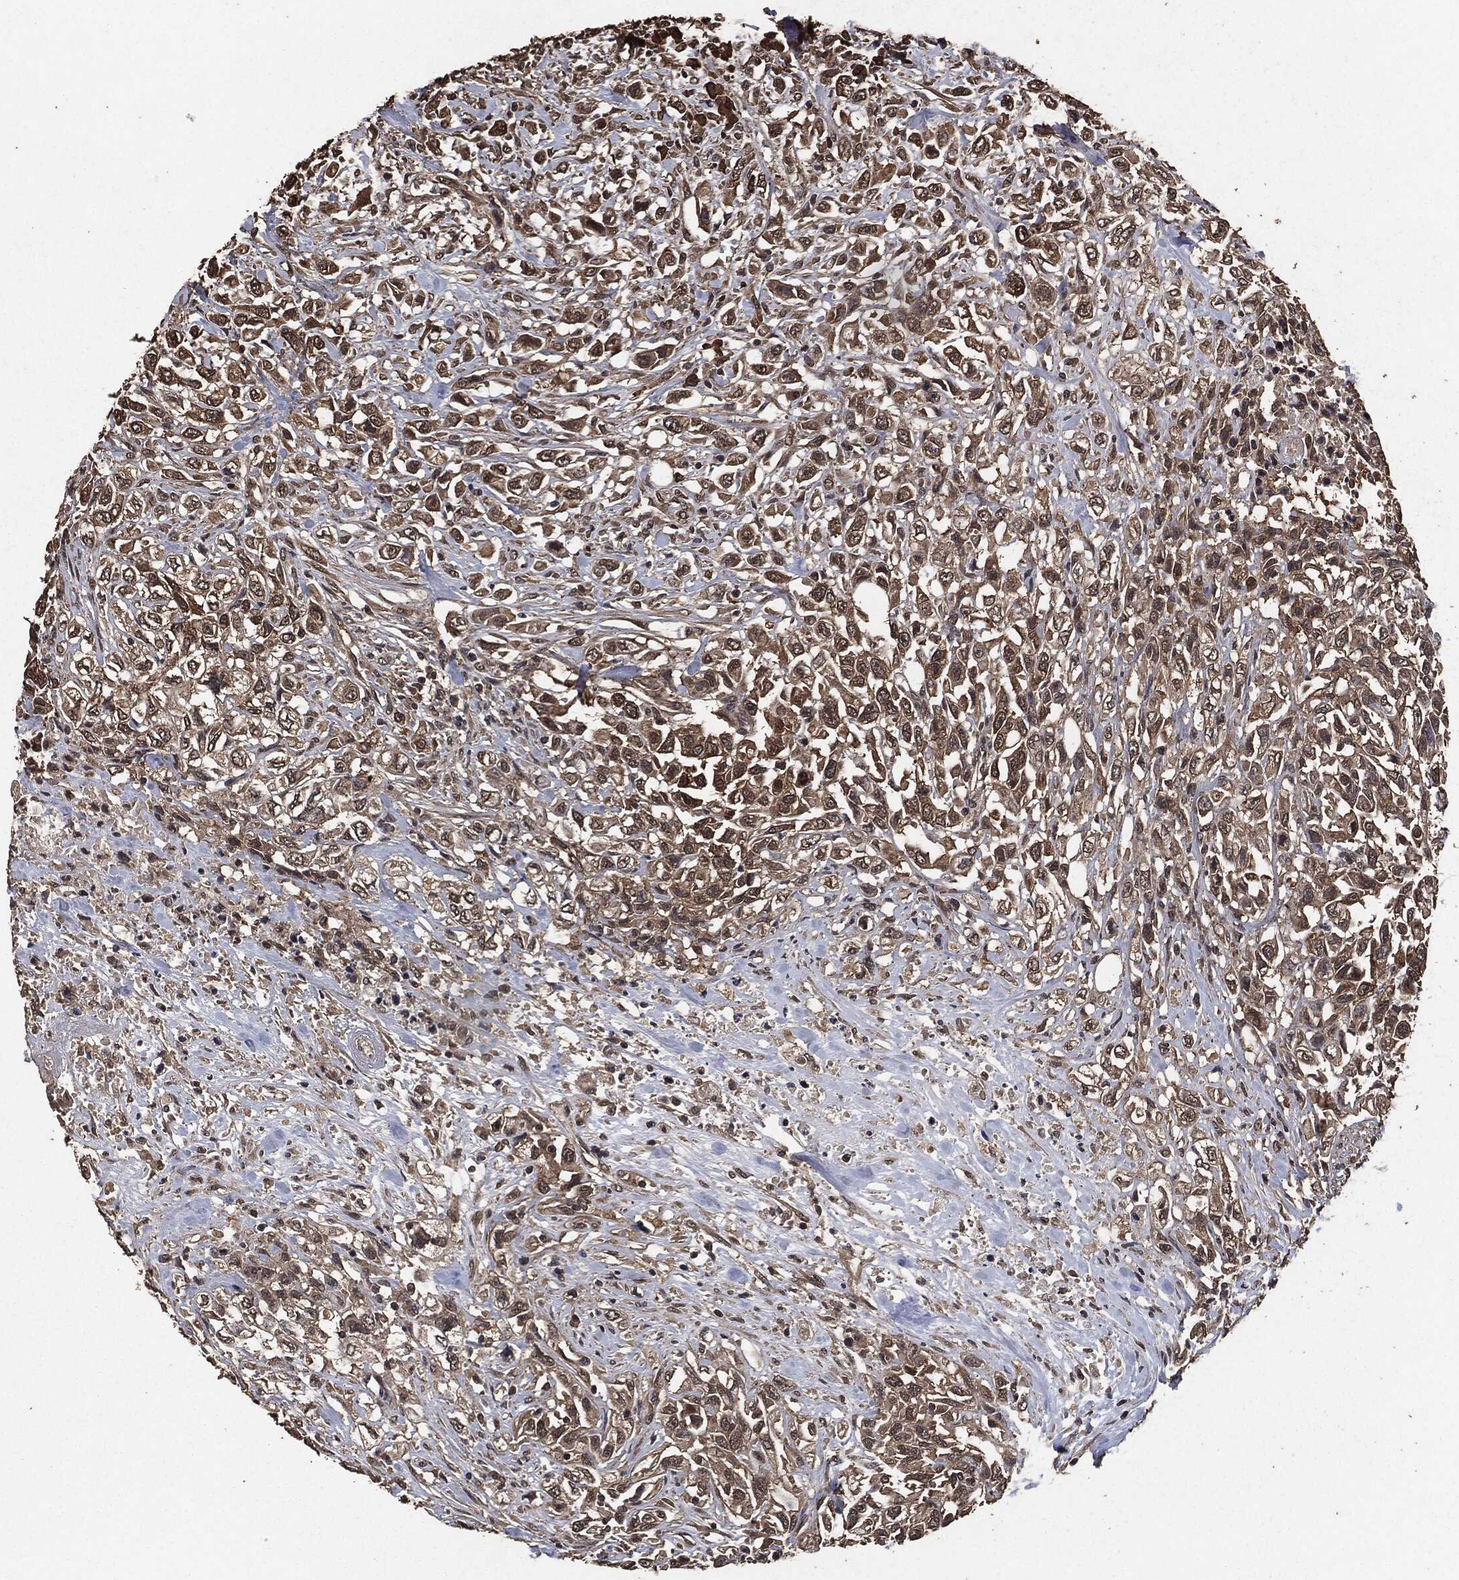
{"staining": {"intensity": "moderate", "quantity": ">75%", "location": "cytoplasmic/membranous"}, "tissue": "urothelial cancer", "cell_type": "Tumor cells", "image_type": "cancer", "snomed": [{"axis": "morphology", "description": "Urothelial carcinoma, High grade"}, {"axis": "topography", "description": "Urinary bladder"}], "caption": "Human urothelial cancer stained with a protein marker exhibits moderate staining in tumor cells.", "gene": "AKT1S1", "patient": {"sex": "female", "age": 56}}